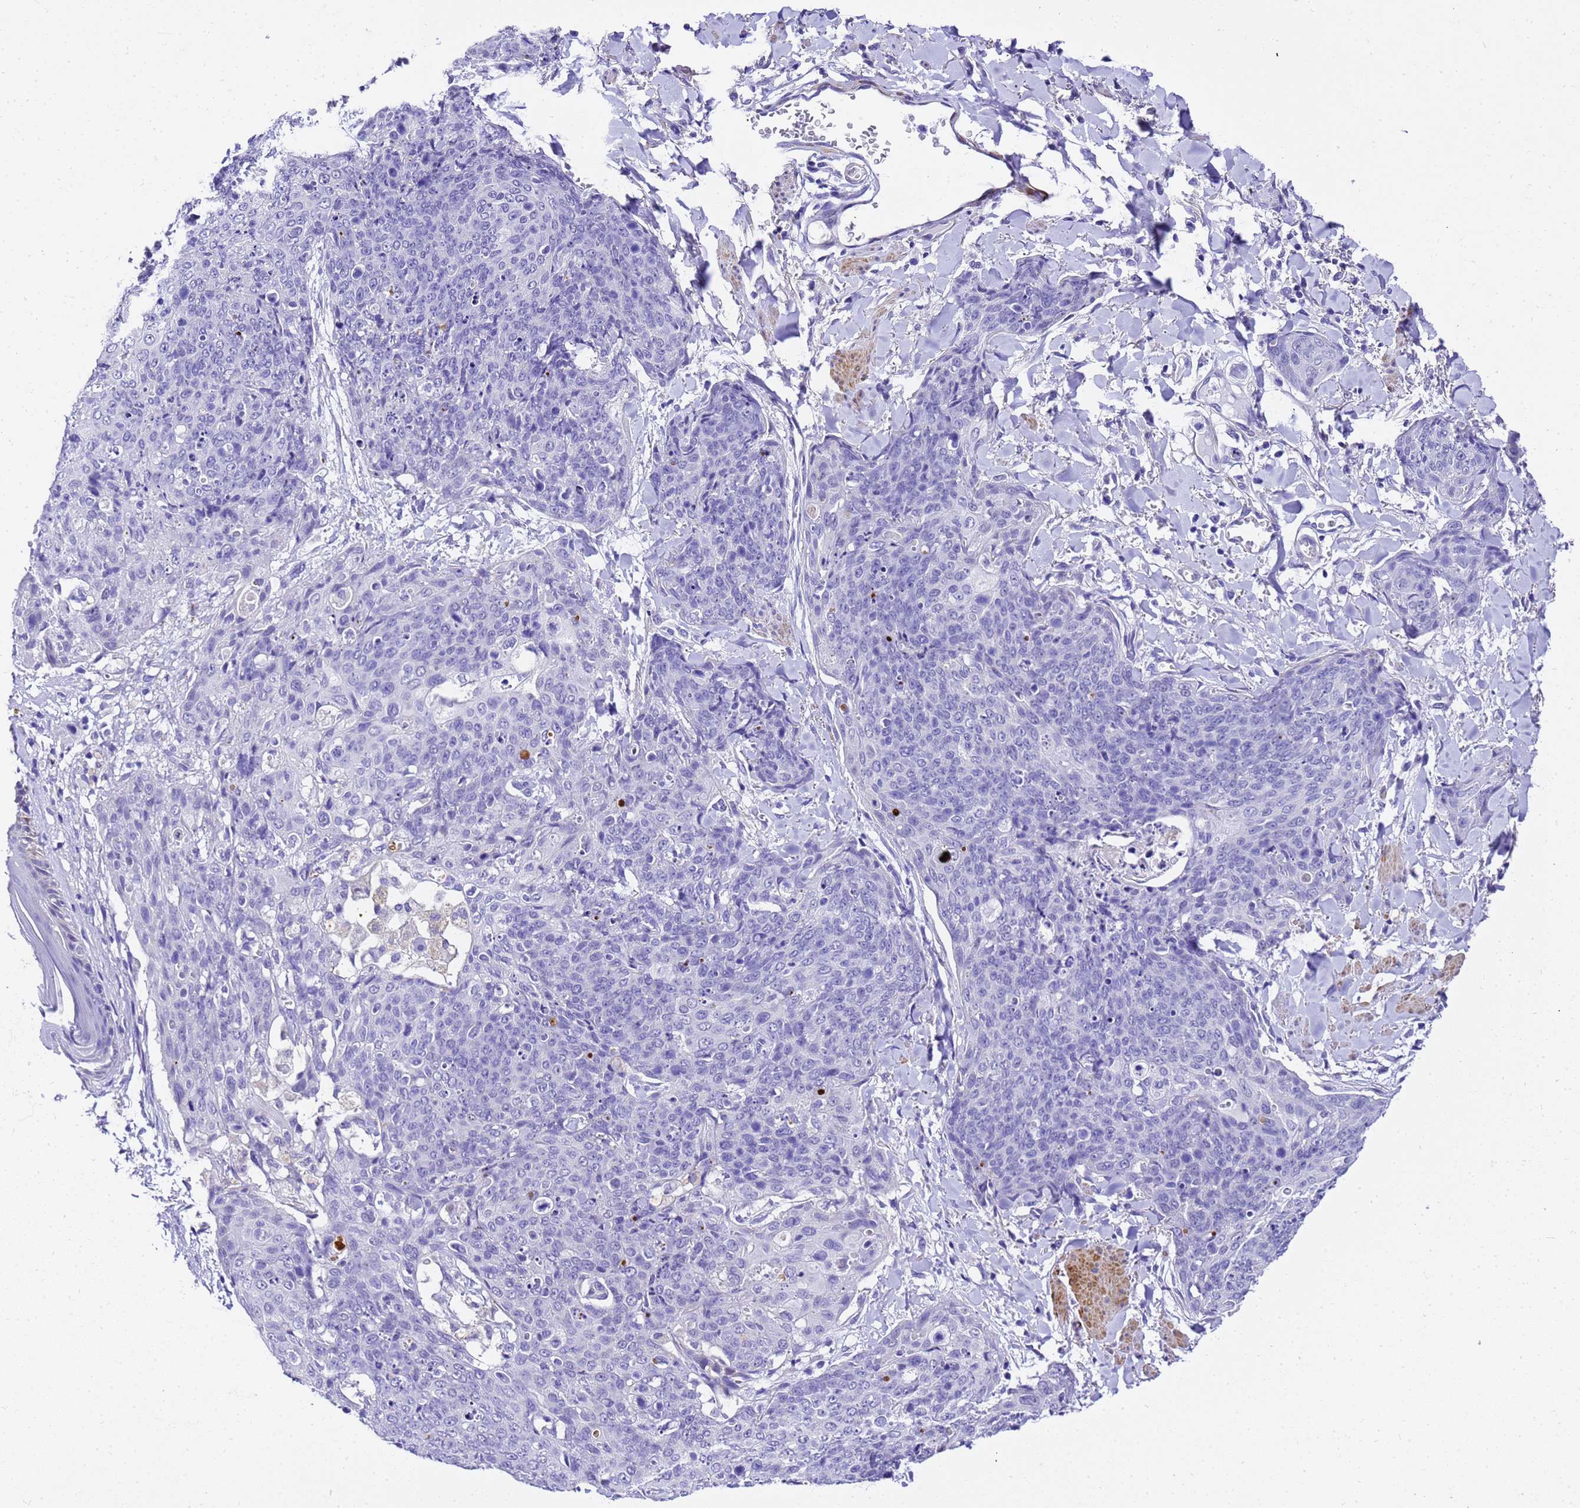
{"staining": {"intensity": "negative", "quantity": "none", "location": "none"}, "tissue": "skin cancer", "cell_type": "Tumor cells", "image_type": "cancer", "snomed": [{"axis": "morphology", "description": "Squamous cell carcinoma, NOS"}, {"axis": "topography", "description": "Skin"}, {"axis": "topography", "description": "Vulva"}], "caption": "Protein analysis of skin squamous cell carcinoma displays no significant positivity in tumor cells.", "gene": "HSPB6", "patient": {"sex": "female", "age": 85}}